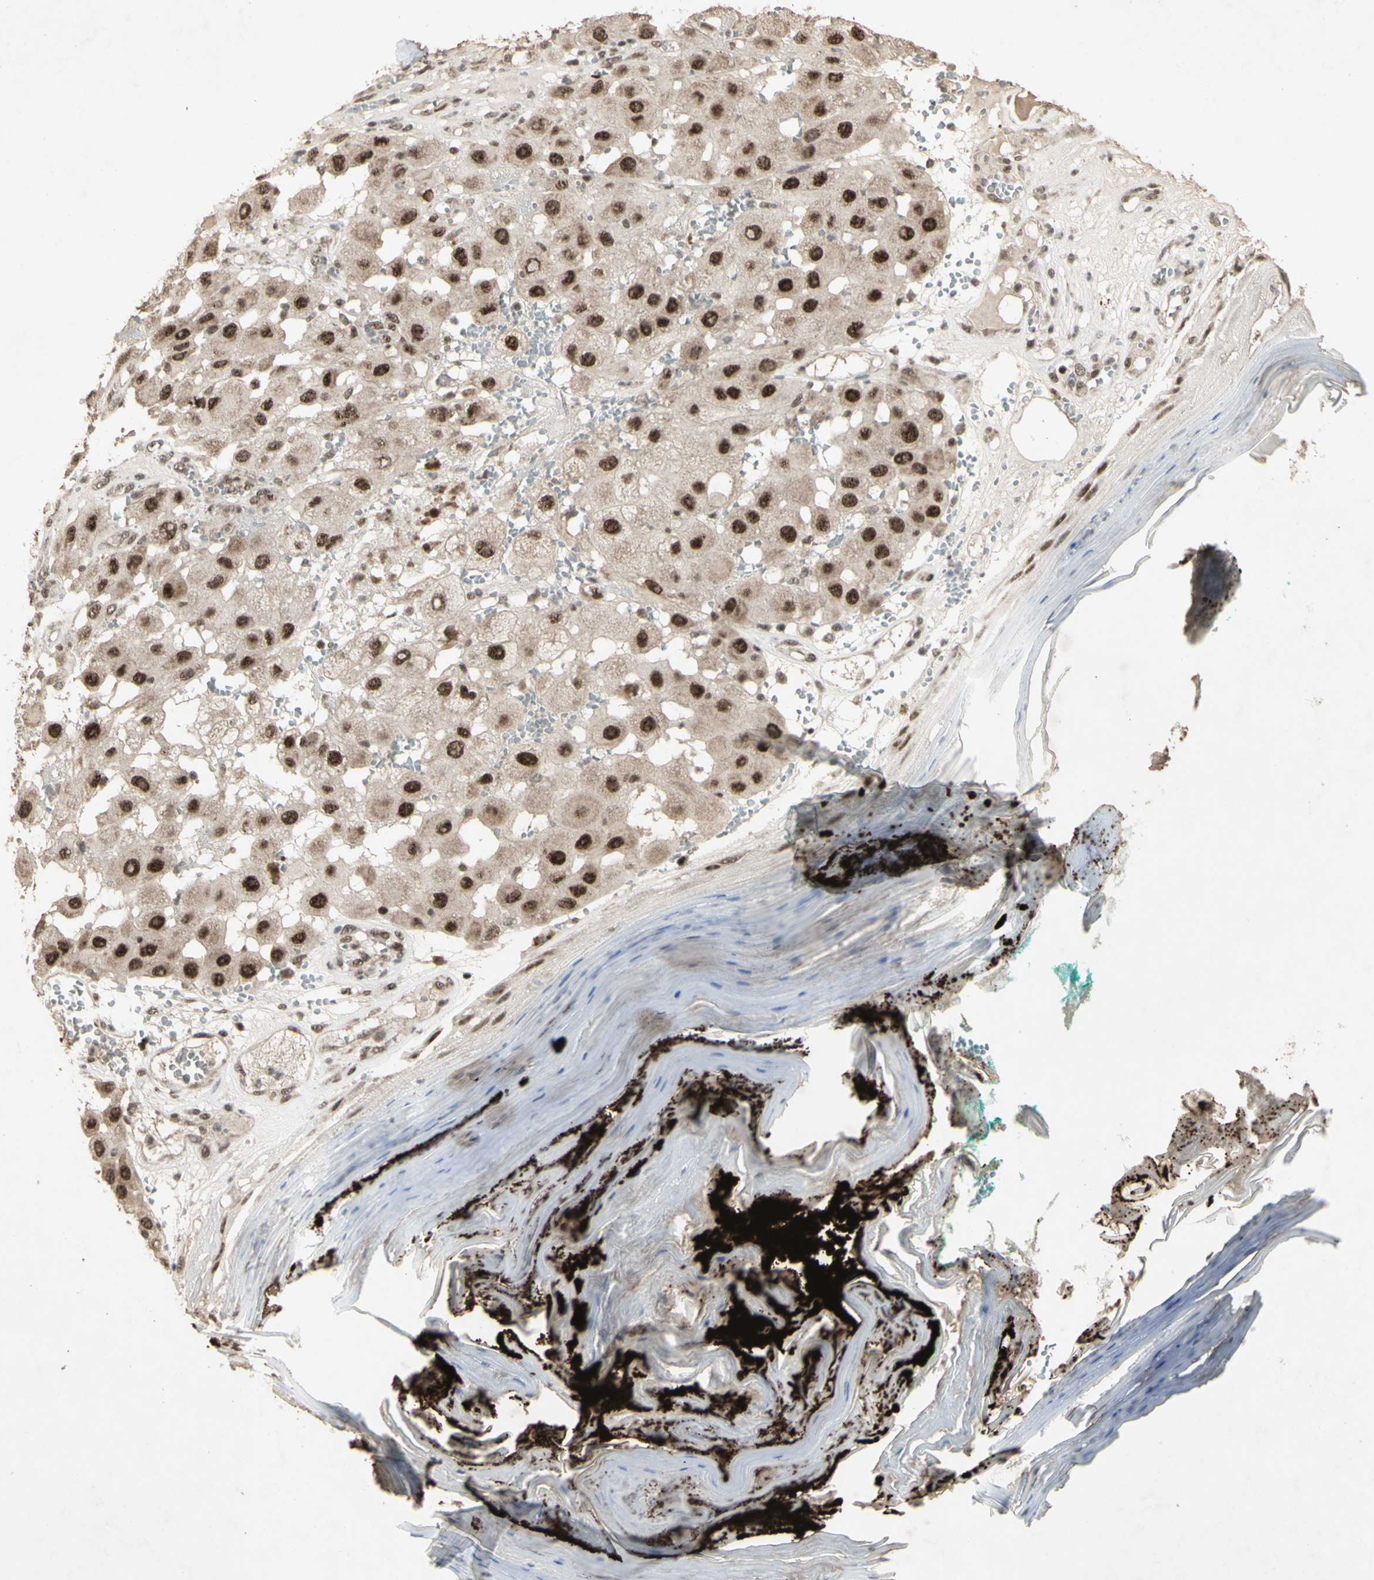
{"staining": {"intensity": "strong", "quantity": ">75%", "location": "cytoplasmic/membranous,nuclear"}, "tissue": "melanoma", "cell_type": "Tumor cells", "image_type": "cancer", "snomed": [{"axis": "morphology", "description": "Malignant melanoma, NOS"}, {"axis": "topography", "description": "Skin"}], "caption": "IHC photomicrograph of malignant melanoma stained for a protein (brown), which shows high levels of strong cytoplasmic/membranous and nuclear expression in approximately >75% of tumor cells.", "gene": "CCNT1", "patient": {"sex": "female", "age": 81}}